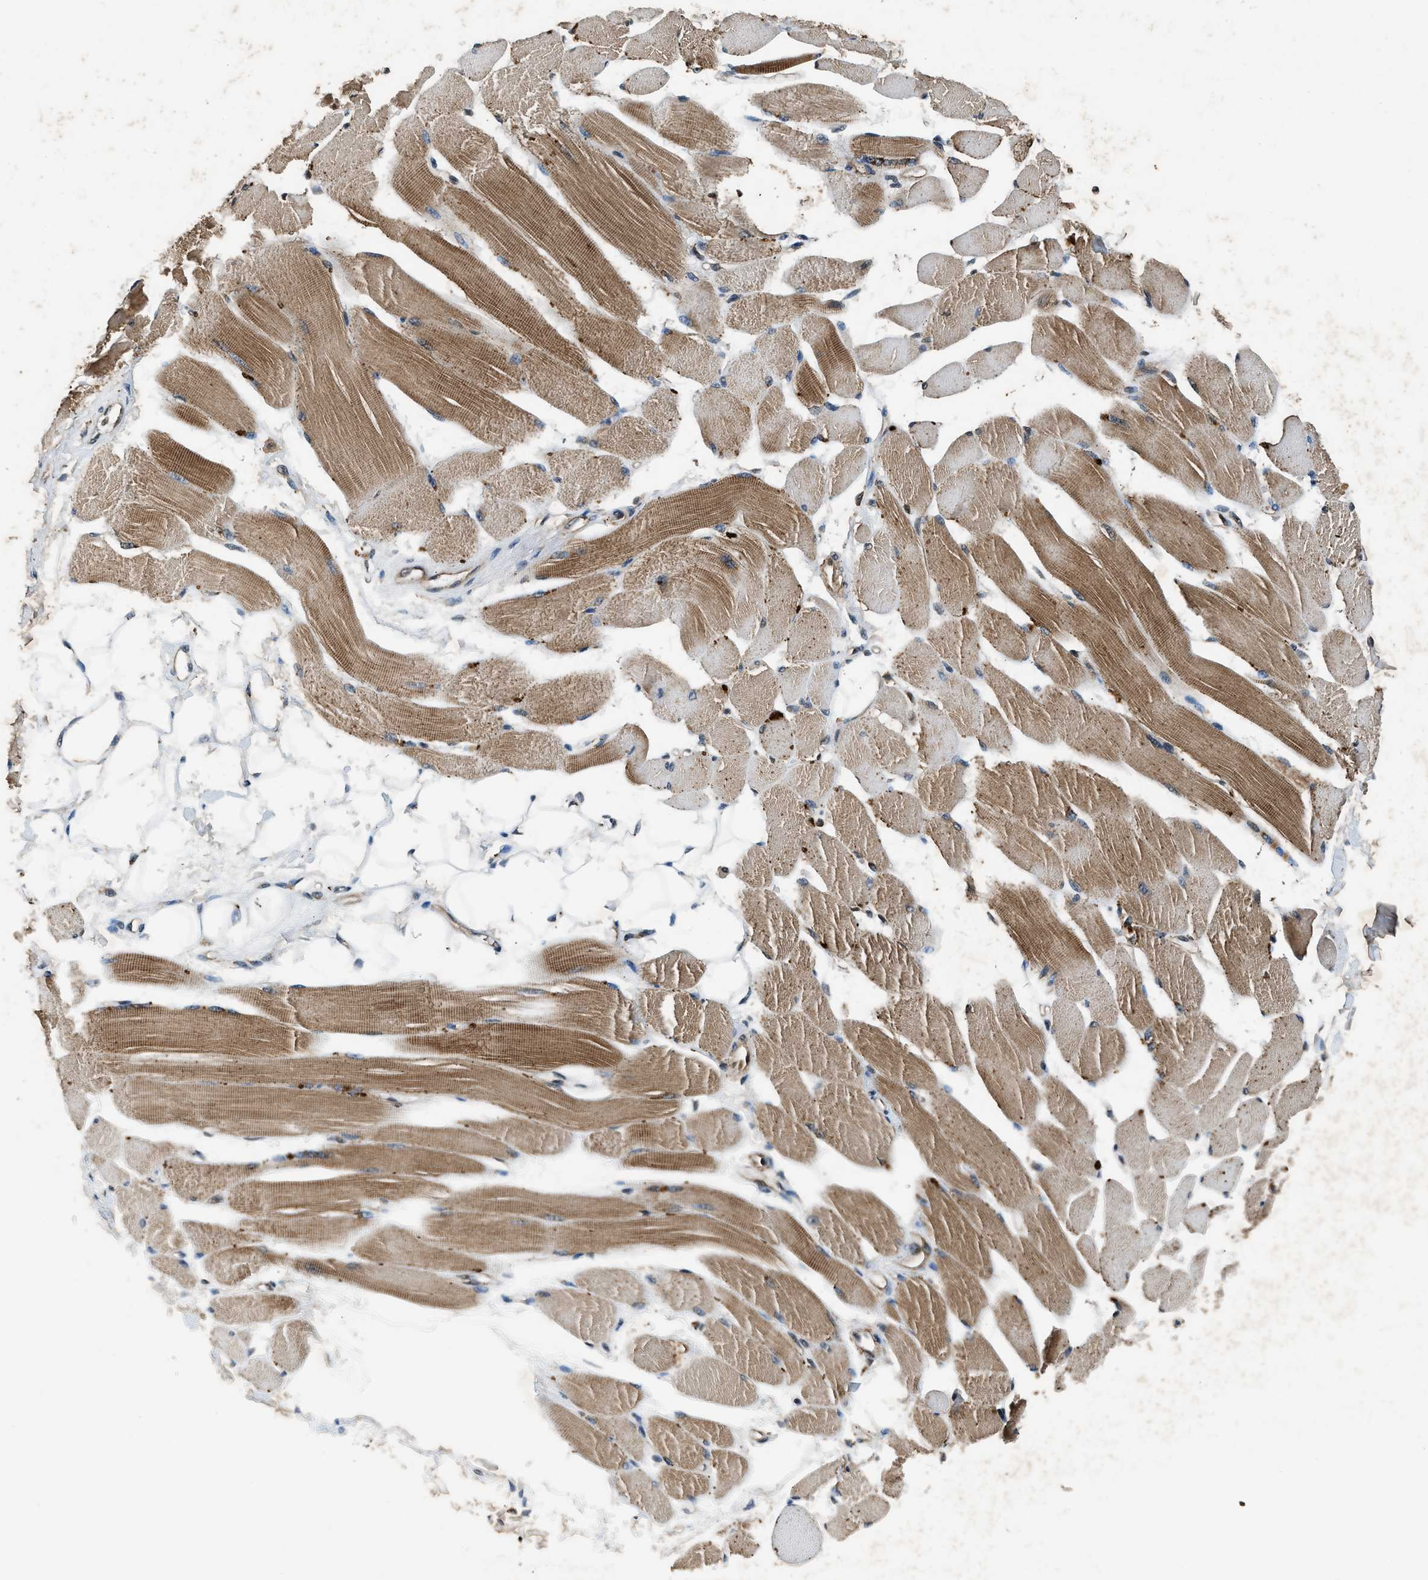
{"staining": {"intensity": "moderate", "quantity": ">75%", "location": "cytoplasmic/membranous"}, "tissue": "skeletal muscle", "cell_type": "Myocytes", "image_type": "normal", "snomed": [{"axis": "morphology", "description": "Normal tissue, NOS"}, {"axis": "topography", "description": "Skeletal muscle"}, {"axis": "topography", "description": "Peripheral nerve tissue"}], "caption": "Benign skeletal muscle was stained to show a protein in brown. There is medium levels of moderate cytoplasmic/membranous expression in about >75% of myocytes.", "gene": "RPS6KB1", "patient": {"sex": "female", "age": 84}}